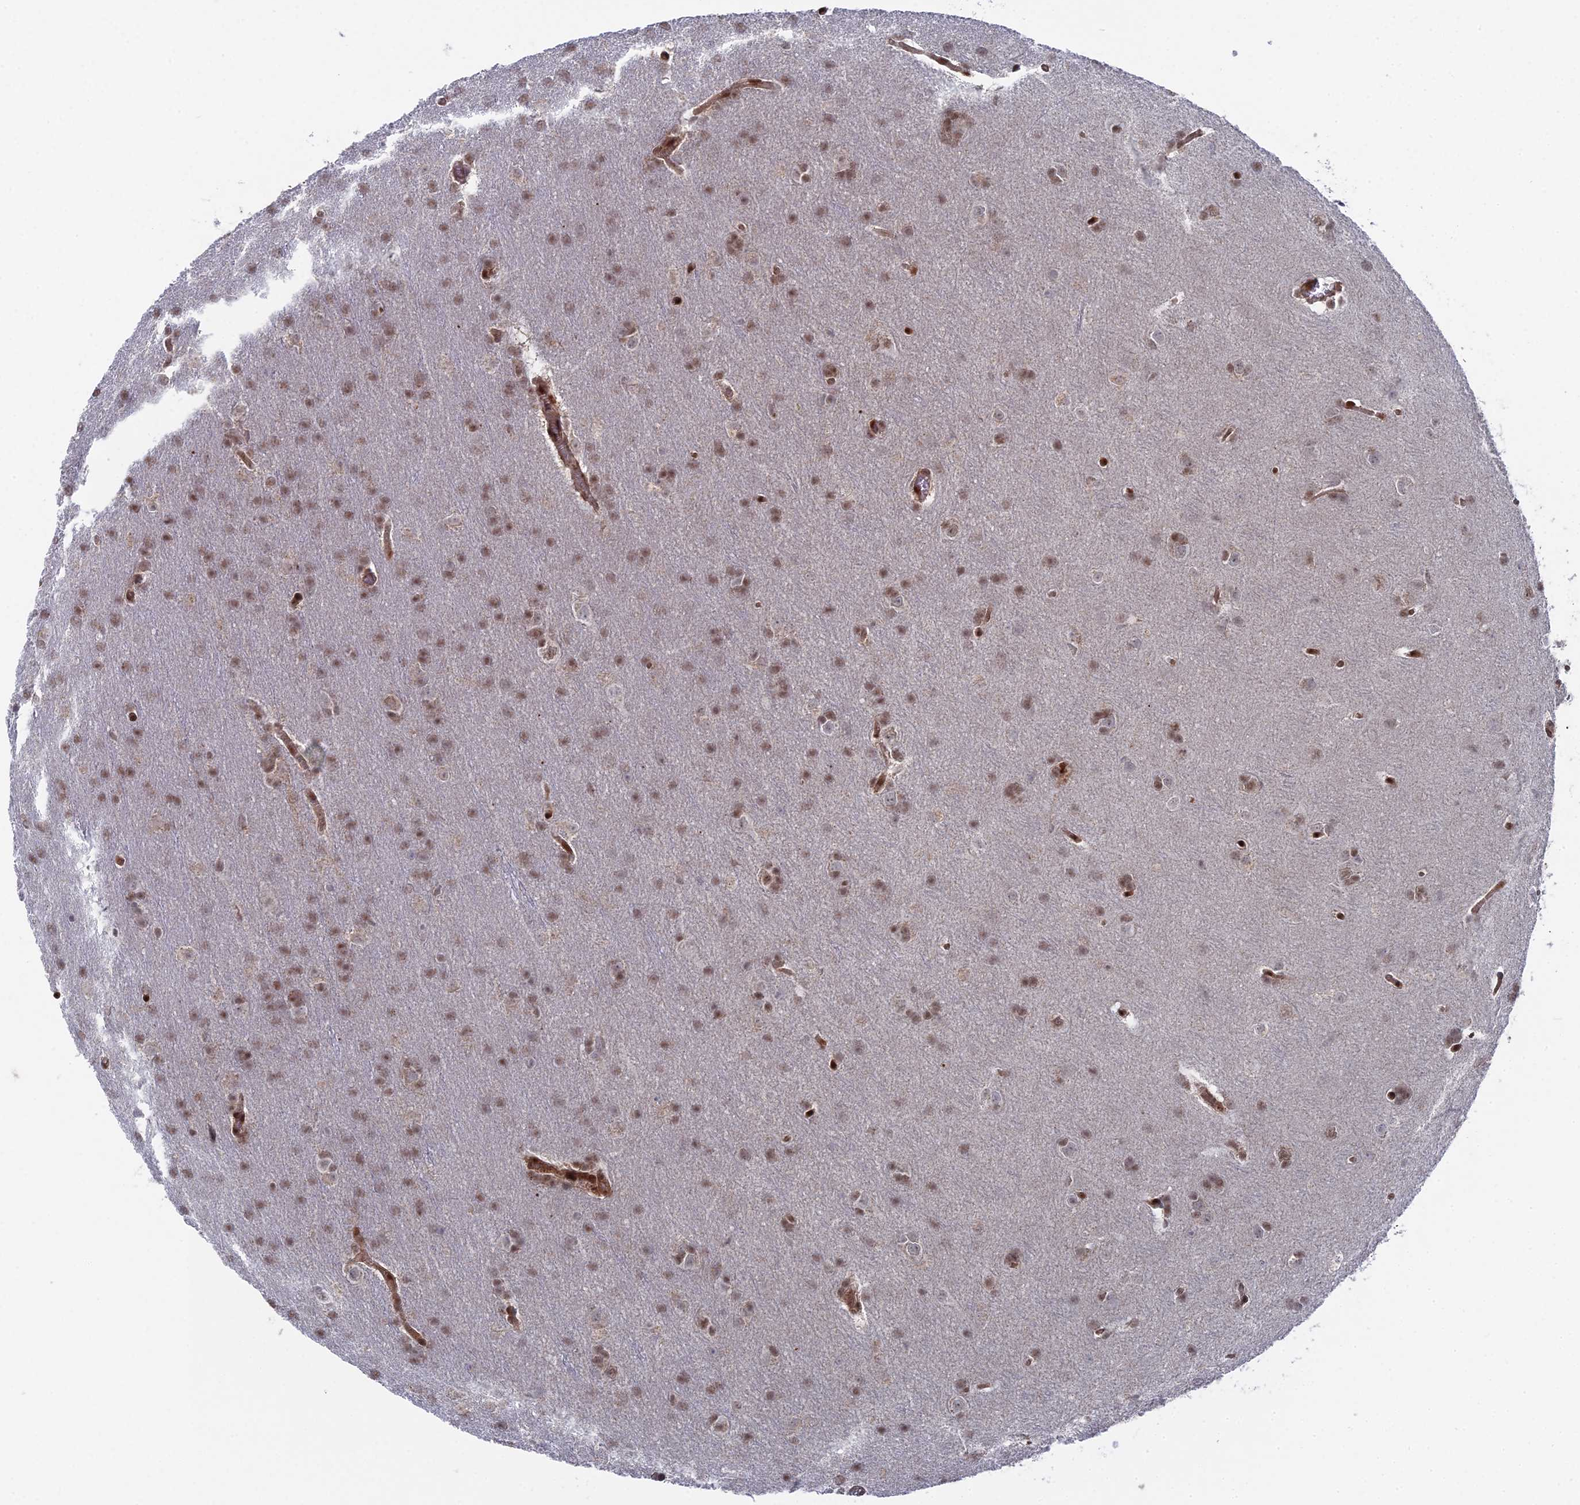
{"staining": {"intensity": "moderate", "quantity": ">75%", "location": "nuclear"}, "tissue": "glioma", "cell_type": "Tumor cells", "image_type": "cancer", "snomed": [{"axis": "morphology", "description": "Glioma, malignant, Low grade"}, {"axis": "topography", "description": "Brain"}], "caption": "The image shows a brown stain indicating the presence of a protein in the nuclear of tumor cells in glioma.", "gene": "UNC5D", "patient": {"sex": "female", "age": 32}}